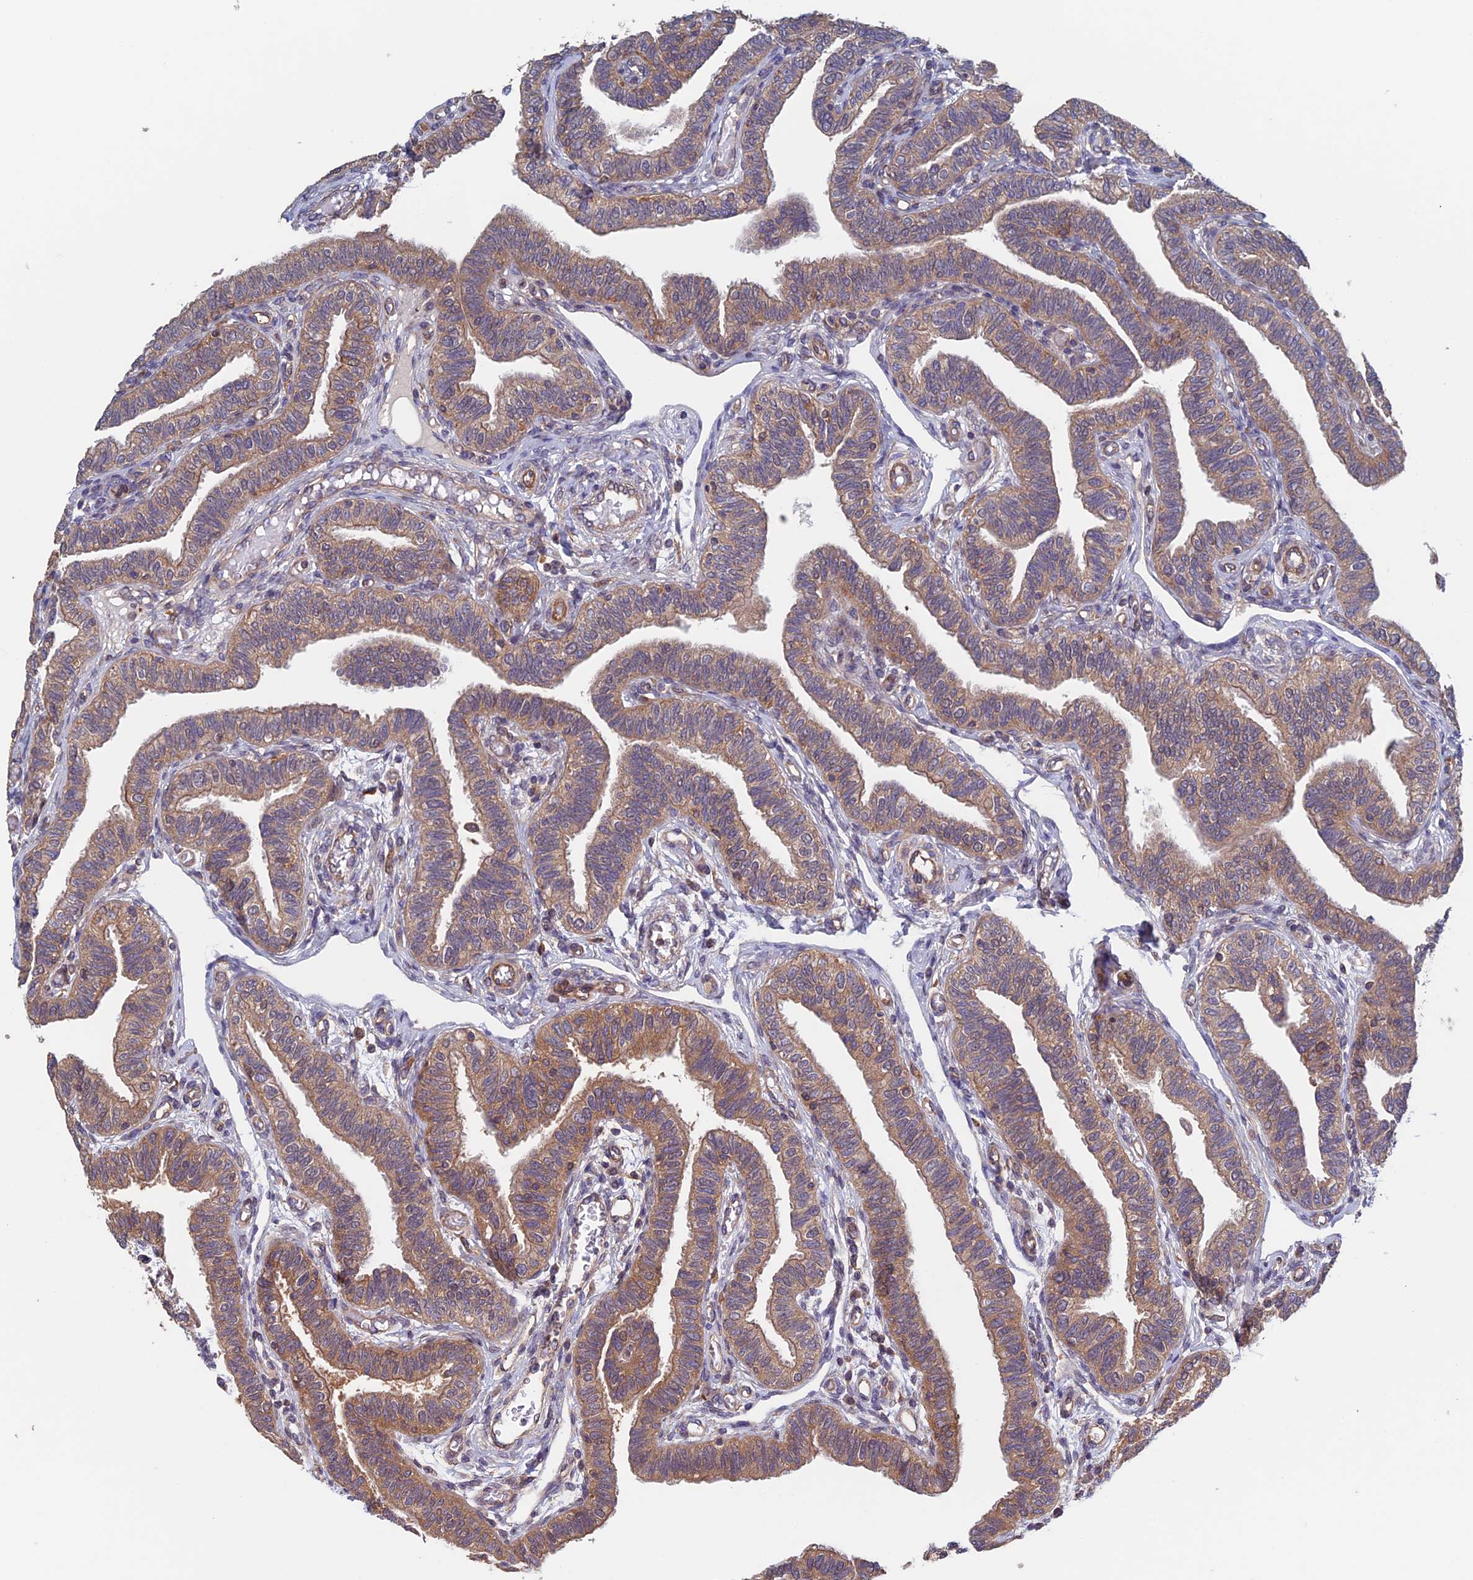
{"staining": {"intensity": "weak", "quantity": ">75%", "location": "cytoplasmic/membranous,nuclear"}, "tissue": "fallopian tube", "cell_type": "Glandular cells", "image_type": "normal", "snomed": [{"axis": "morphology", "description": "Normal tissue, NOS"}, {"axis": "topography", "description": "Fallopian tube"}], "caption": "Brown immunohistochemical staining in benign human fallopian tube exhibits weak cytoplasmic/membranous,nuclear positivity in about >75% of glandular cells. The protein is stained brown, and the nuclei are stained in blue (DAB (3,3'-diaminobenzidine) IHC with brightfield microscopy, high magnification).", "gene": "NUDT16L1", "patient": {"sex": "female", "age": 39}}